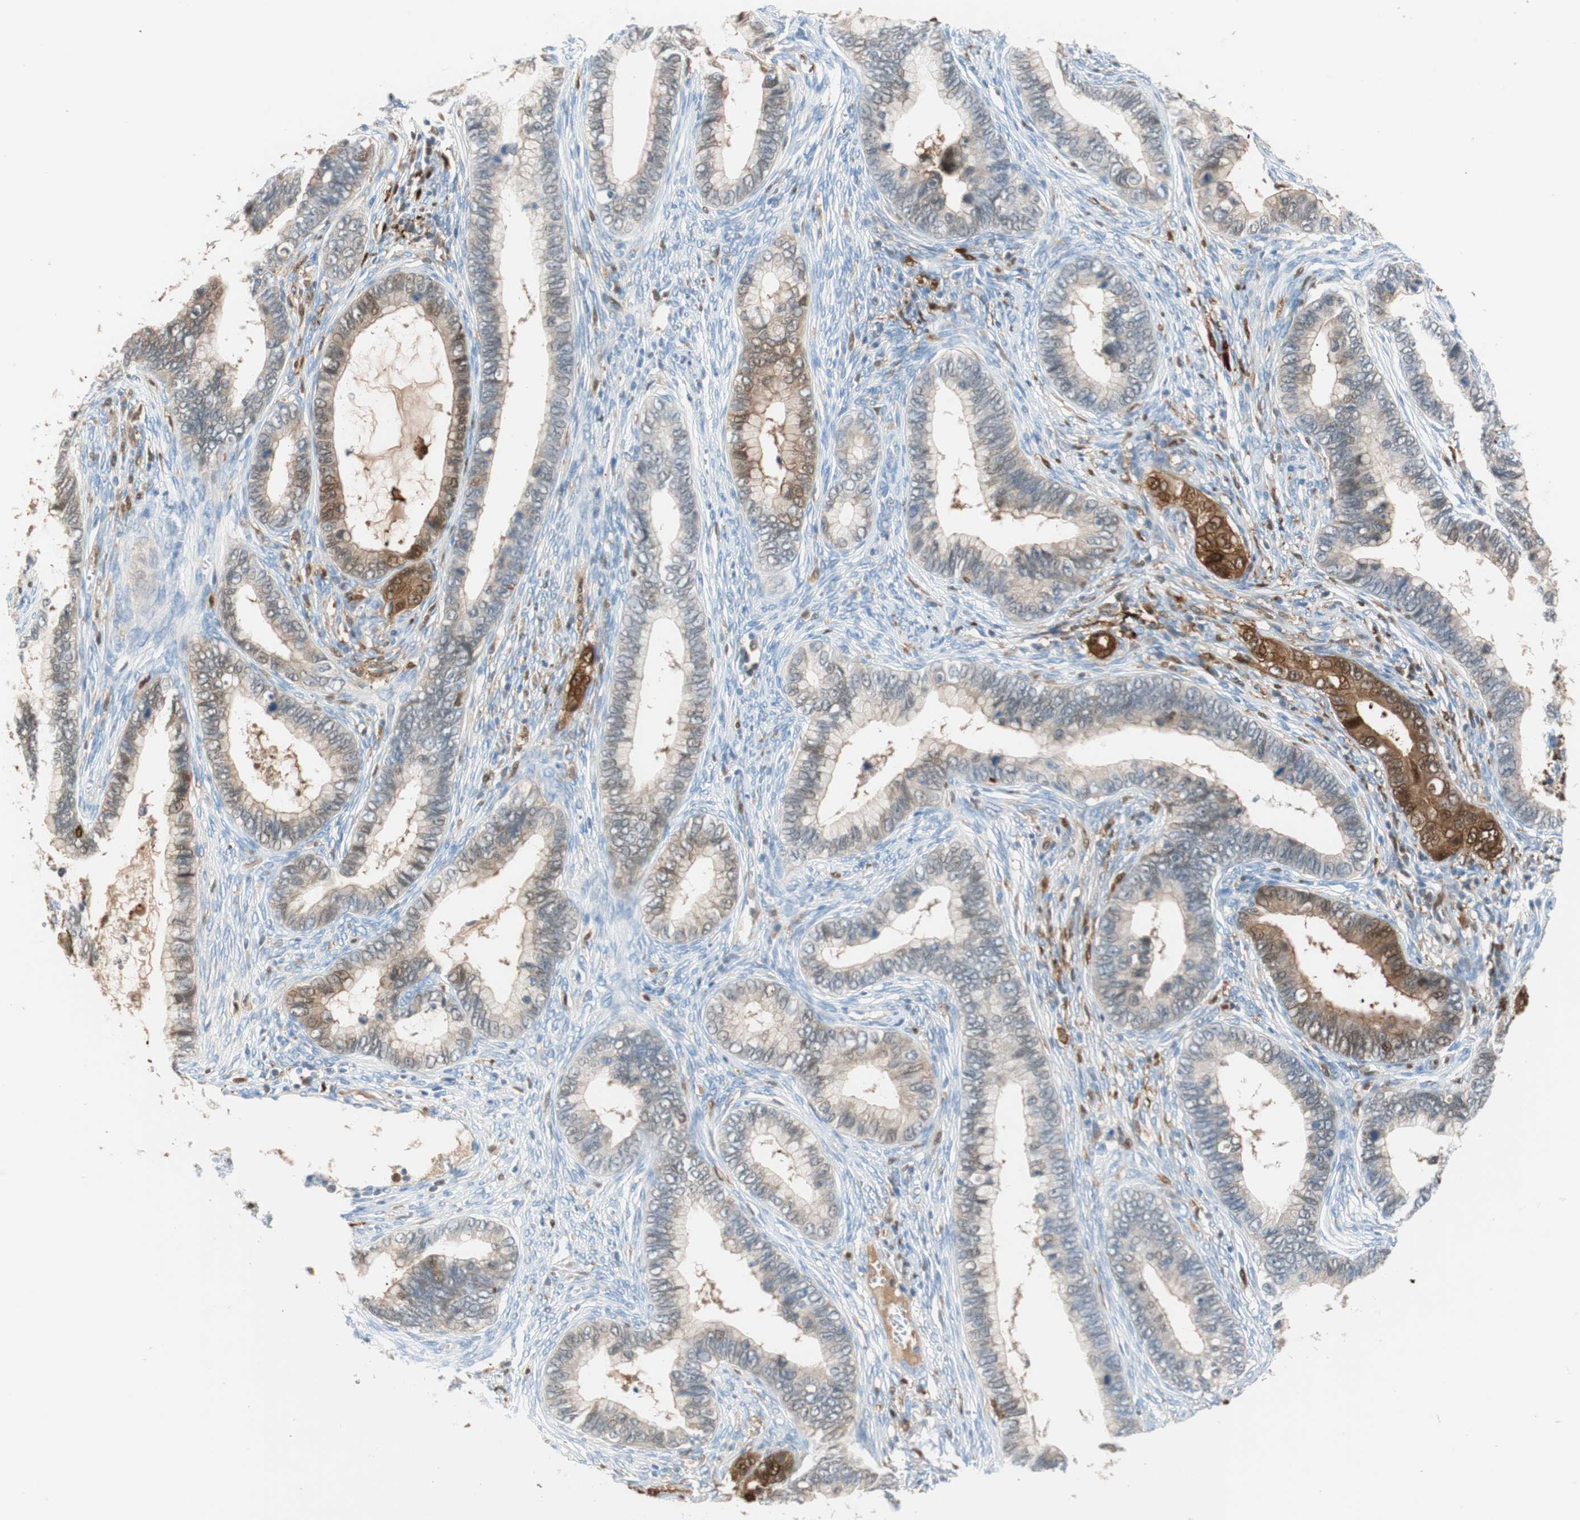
{"staining": {"intensity": "strong", "quantity": "<25%", "location": "cytoplasmic/membranous,nuclear"}, "tissue": "cervical cancer", "cell_type": "Tumor cells", "image_type": "cancer", "snomed": [{"axis": "morphology", "description": "Adenocarcinoma, NOS"}, {"axis": "topography", "description": "Cervix"}], "caption": "A micrograph showing strong cytoplasmic/membranous and nuclear expression in about <25% of tumor cells in cervical cancer, as visualized by brown immunohistochemical staining.", "gene": "IL18", "patient": {"sex": "female", "age": 44}}